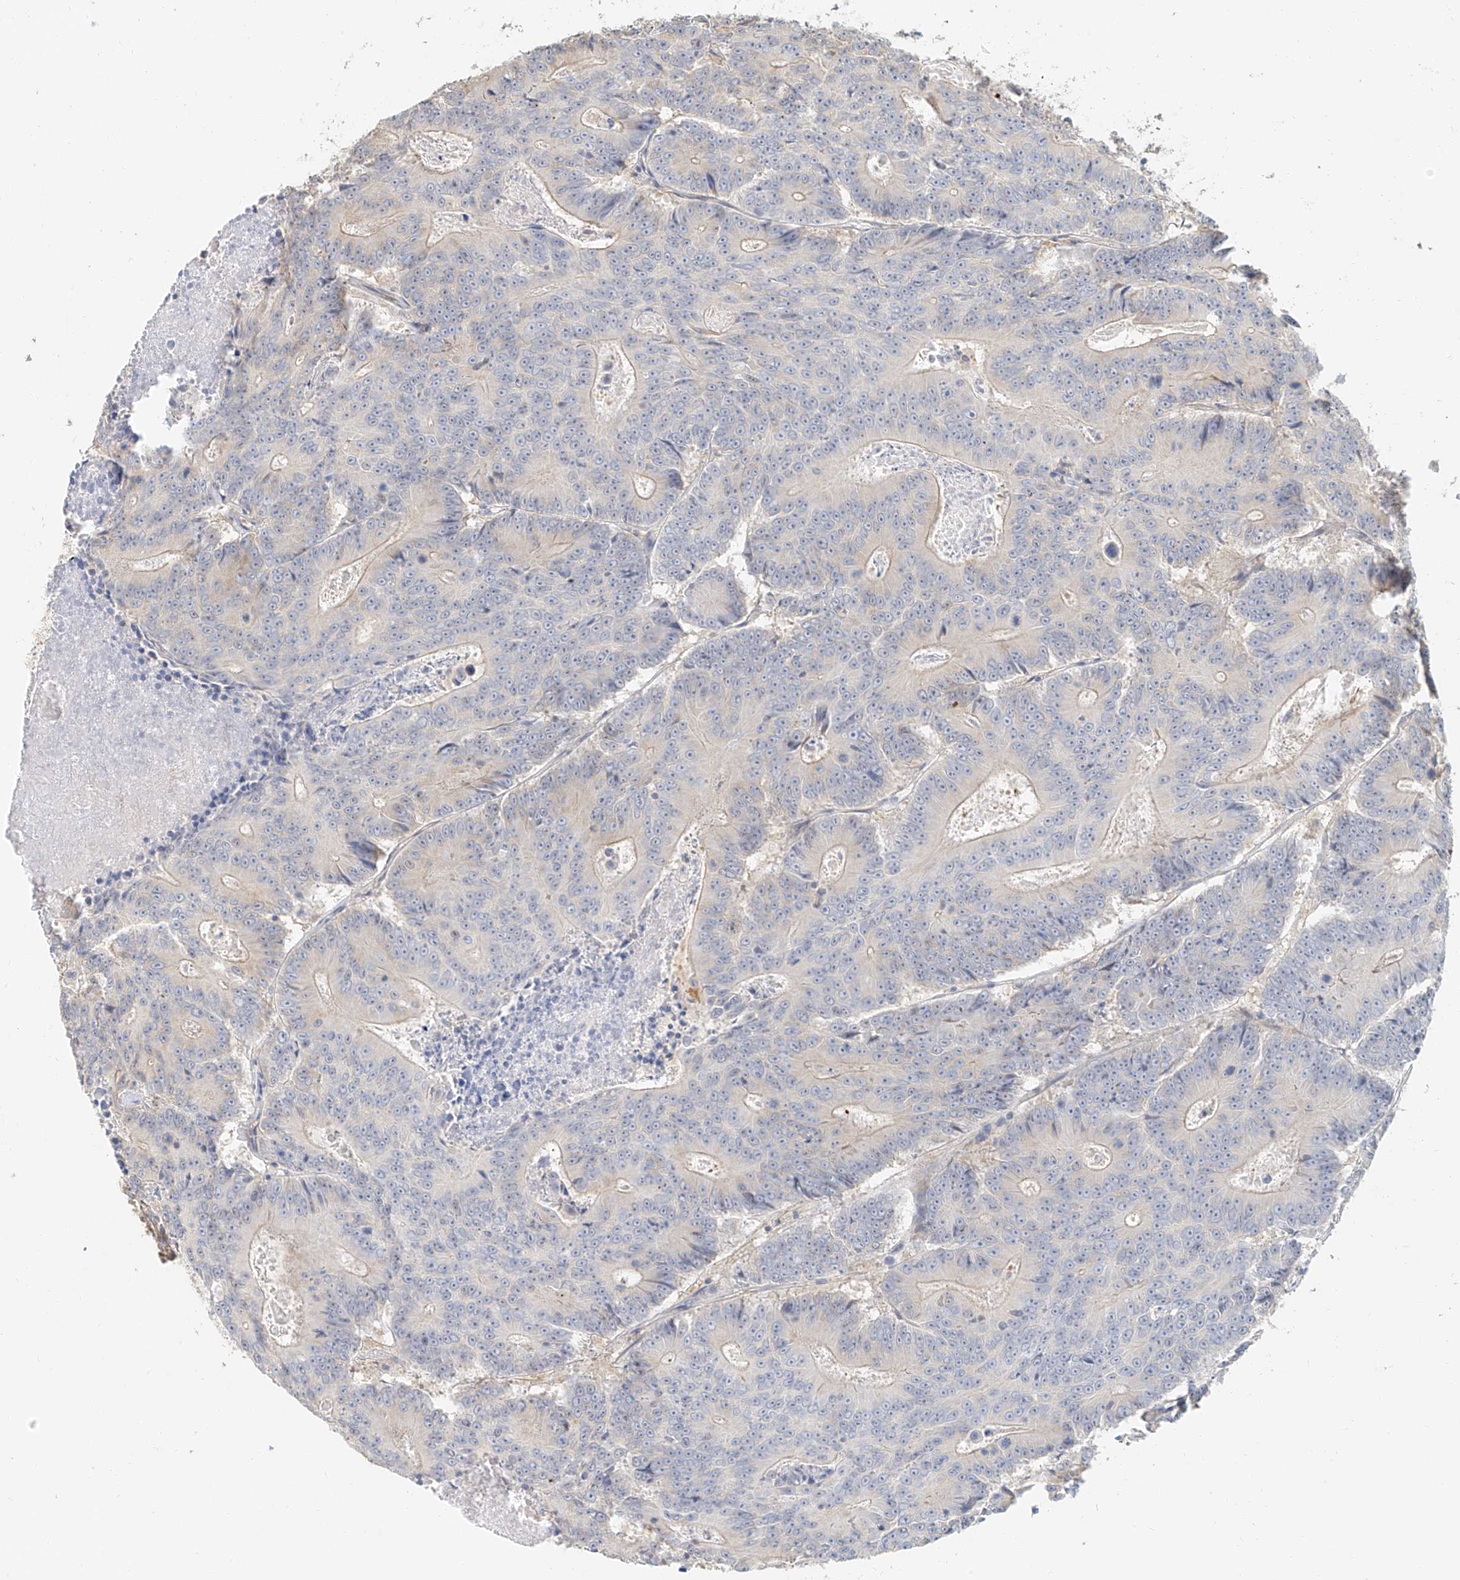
{"staining": {"intensity": "negative", "quantity": "none", "location": "none"}, "tissue": "colorectal cancer", "cell_type": "Tumor cells", "image_type": "cancer", "snomed": [{"axis": "morphology", "description": "Adenocarcinoma, NOS"}, {"axis": "topography", "description": "Colon"}], "caption": "This micrograph is of adenocarcinoma (colorectal) stained with immunohistochemistry (IHC) to label a protein in brown with the nuclei are counter-stained blue. There is no staining in tumor cells. (DAB (3,3'-diaminobenzidine) immunohistochemistry (IHC) visualized using brightfield microscopy, high magnification).", "gene": "NAP1L1", "patient": {"sex": "male", "age": 83}}